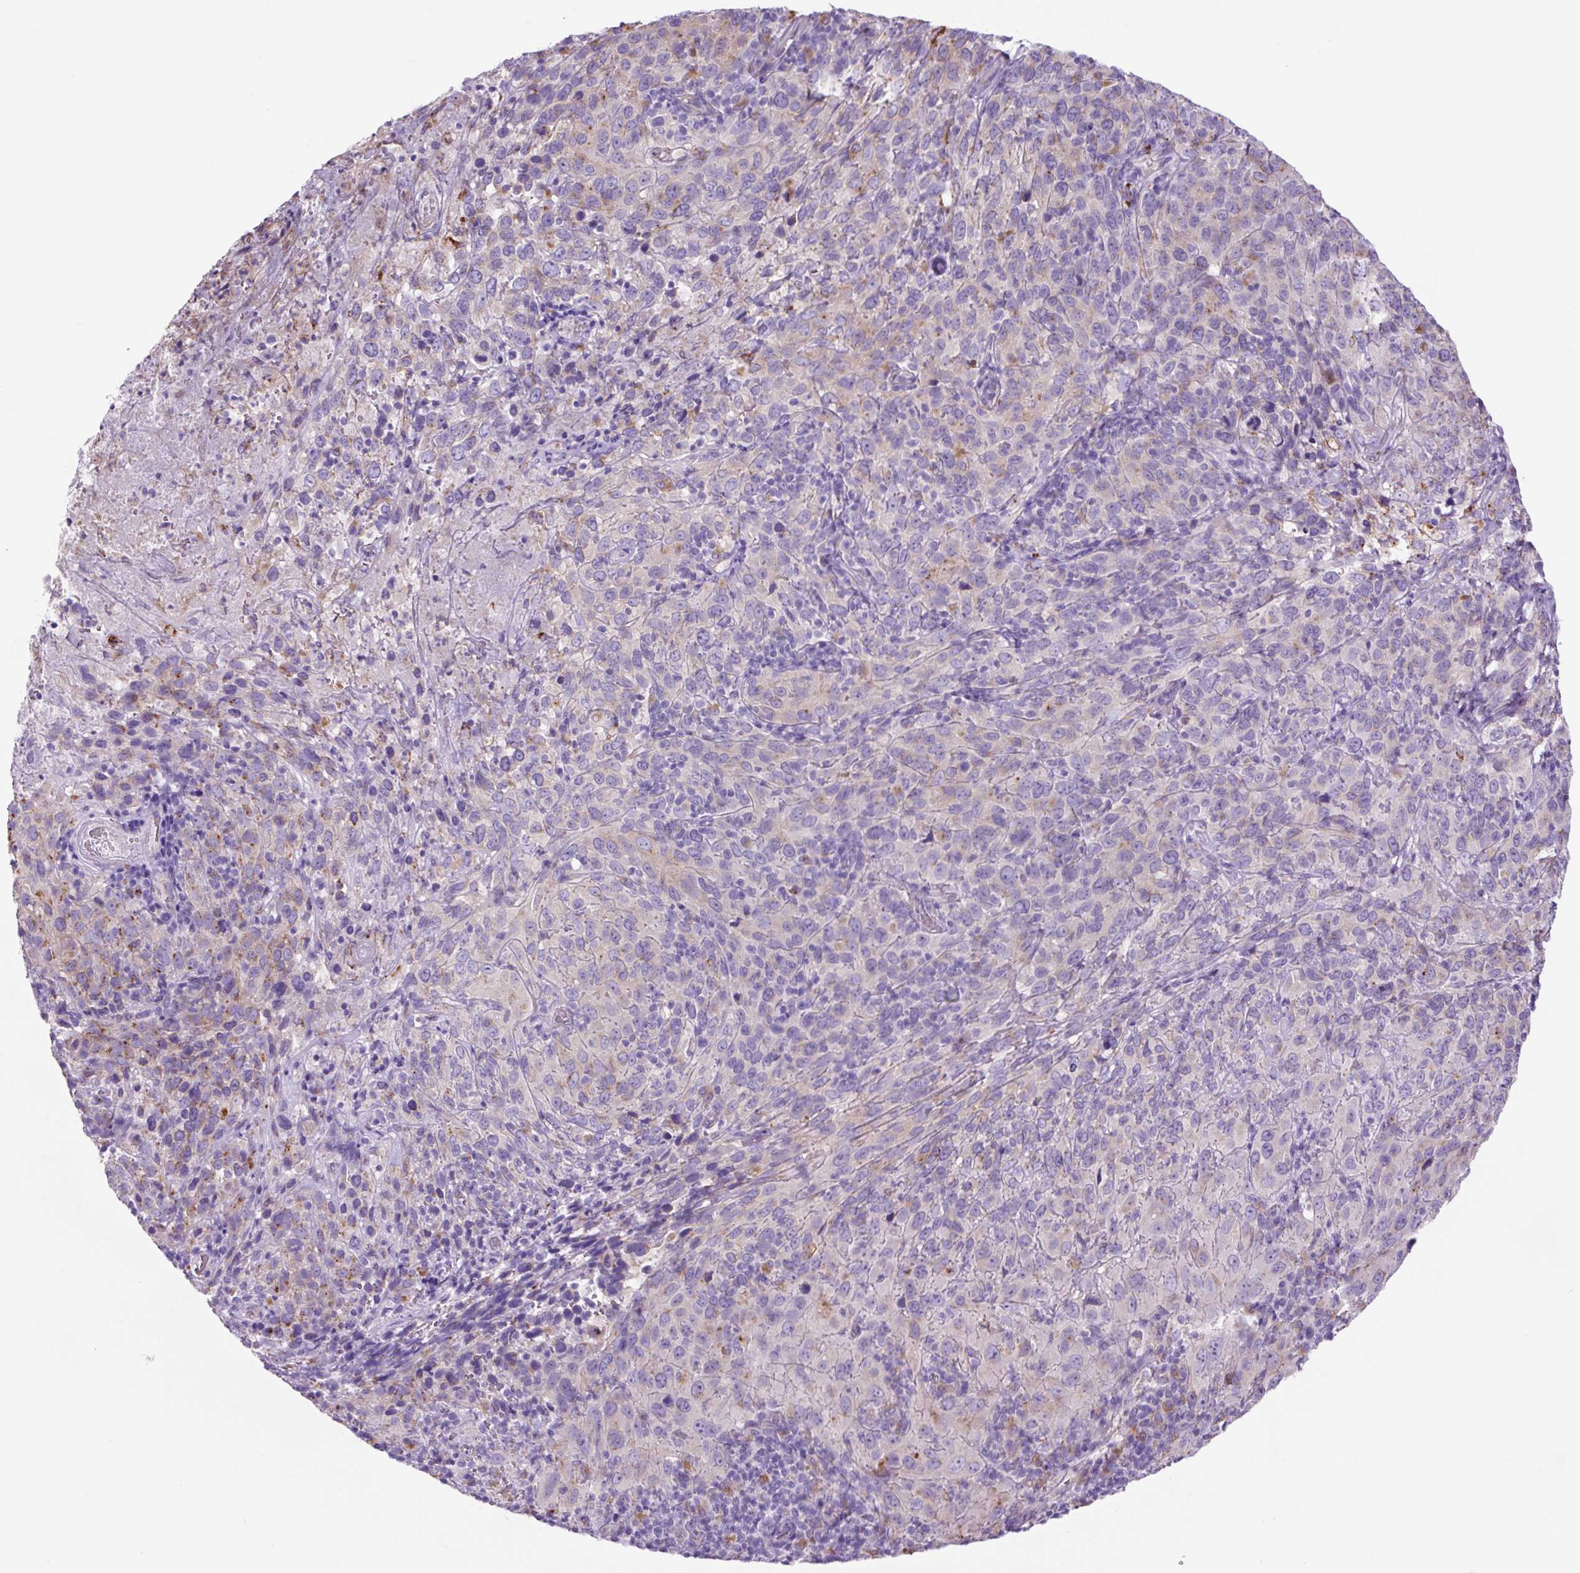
{"staining": {"intensity": "negative", "quantity": "none", "location": "none"}, "tissue": "cervical cancer", "cell_type": "Tumor cells", "image_type": "cancer", "snomed": [{"axis": "morphology", "description": "Squamous cell carcinoma, NOS"}, {"axis": "topography", "description": "Cervix"}], "caption": "IHC photomicrograph of cervical cancer (squamous cell carcinoma) stained for a protein (brown), which exhibits no staining in tumor cells. (Immunohistochemistry (ihc), brightfield microscopy, high magnification).", "gene": "LCN10", "patient": {"sex": "female", "age": 51}}